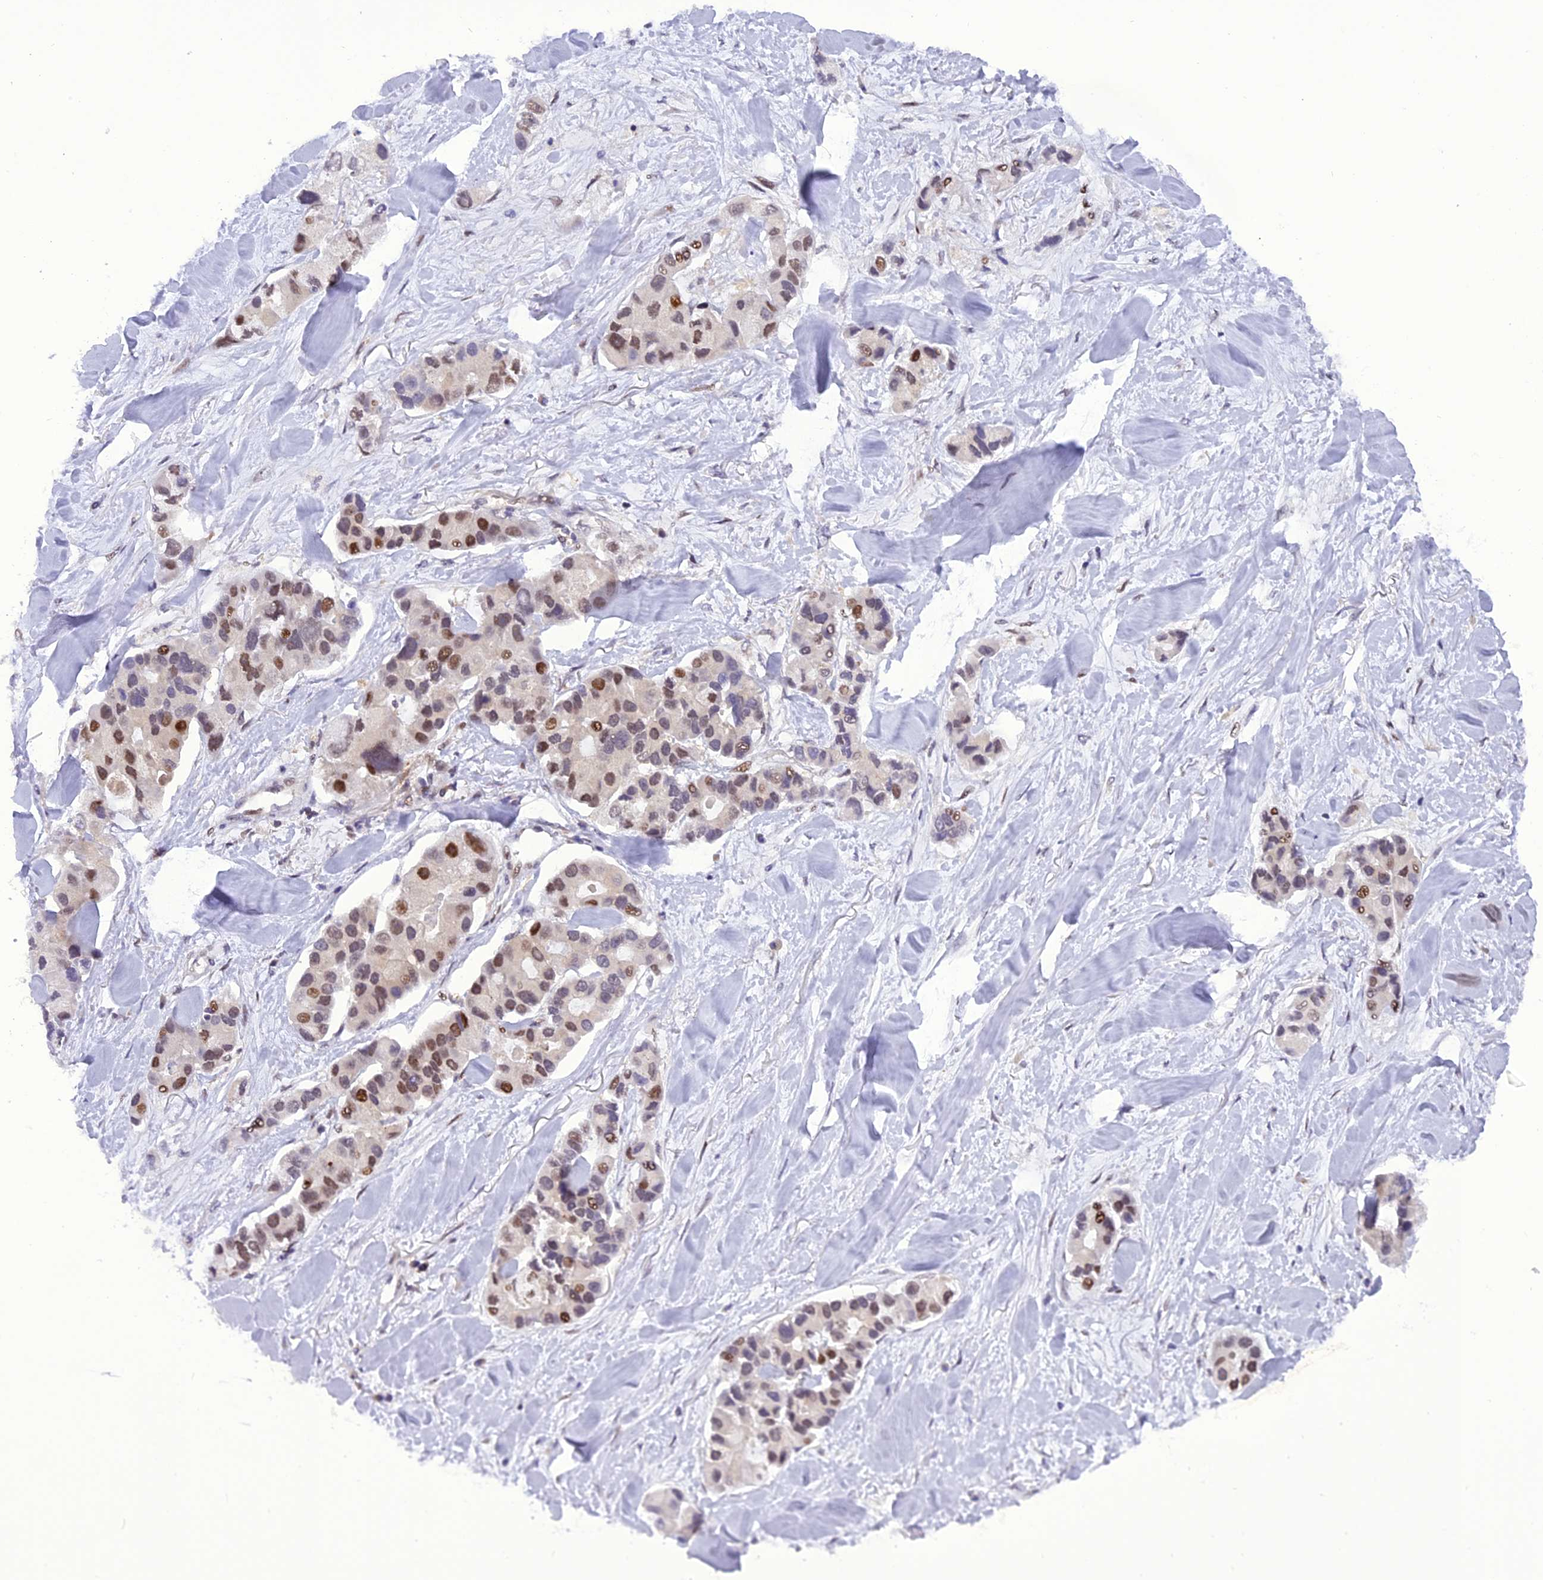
{"staining": {"intensity": "moderate", "quantity": "<25%", "location": "nuclear"}, "tissue": "lung cancer", "cell_type": "Tumor cells", "image_type": "cancer", "snomed": [{"axis": "morphology", "description": "Adenocarcinoma, NOS"}, {"axis": "topography", "description": "Lung"}], "caption": "Immunohistochemistry (IHC) (DAB) staining of lung cancer (adenocarcinoma) displays moderate nuclear protein positivity in about <25% of tumor cells.", "gene": "RABGGTA", "patient": {"sex": "female", "age": 54}}